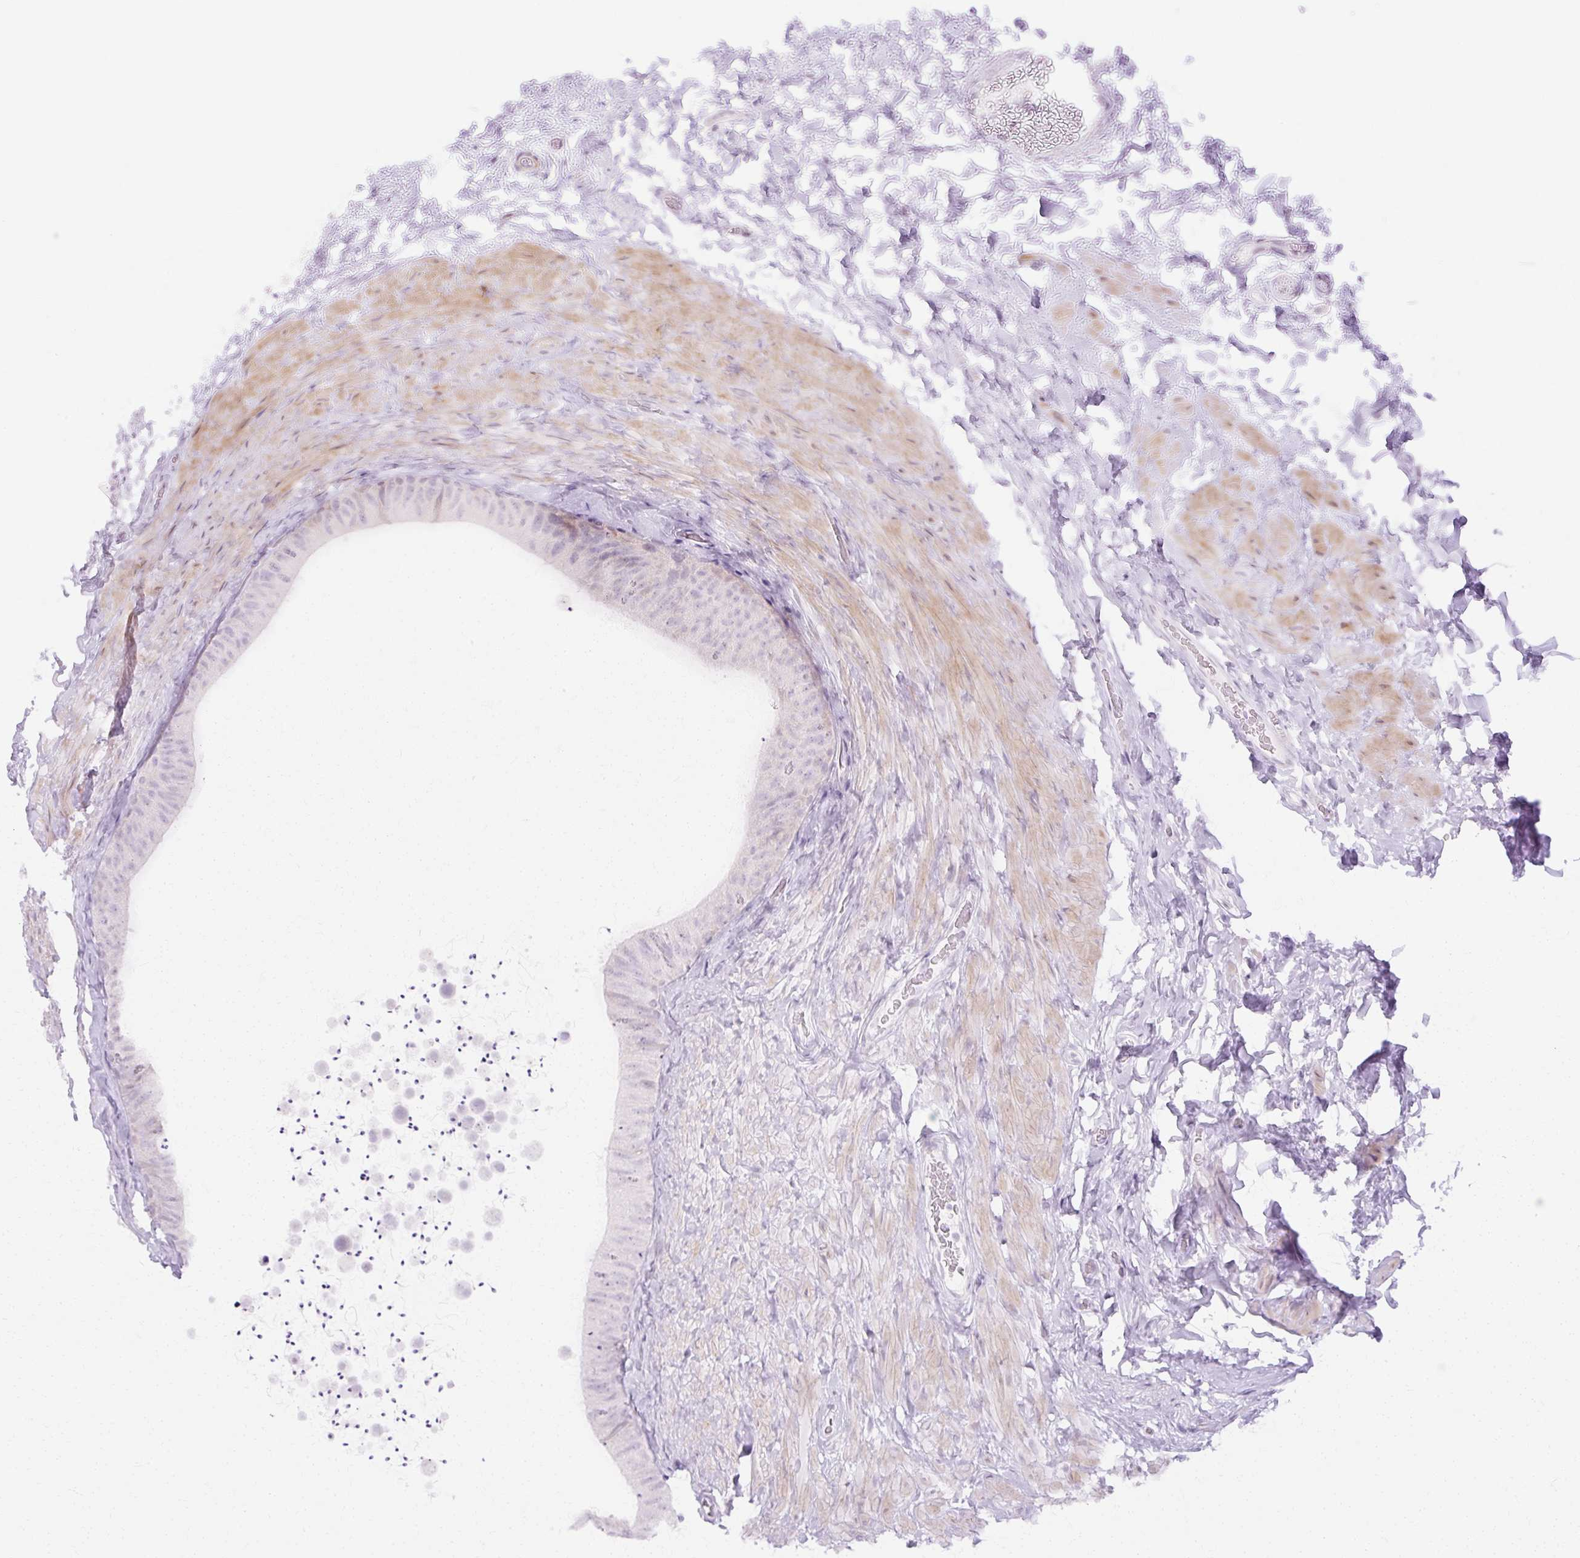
{"staining": {"intensity": "negative", "quantity": "none", "location": "none"}, "tissue": "epididymis", "cell_type": "Glandular cells", "image_type": "normal", "snomed": [{"axis": "morphology", "description": "Normal tissue, NOS"}, {"axis": "topography", "description": "Epididymis, spermatic cord, NOS"}, {"axis": "topography", "description": "Epididymis"}], "caption": "An immunohistochemistry (IHC) histopathology image of normal epididymis is shown. There is no staining in glandular cells of epididymis. The staining is performed using DAB brown chromogen with nuclei counter-stained in using hematoxylin.", "gene": "C3orf49", "patient": {"sex": "male", "age": 31}}